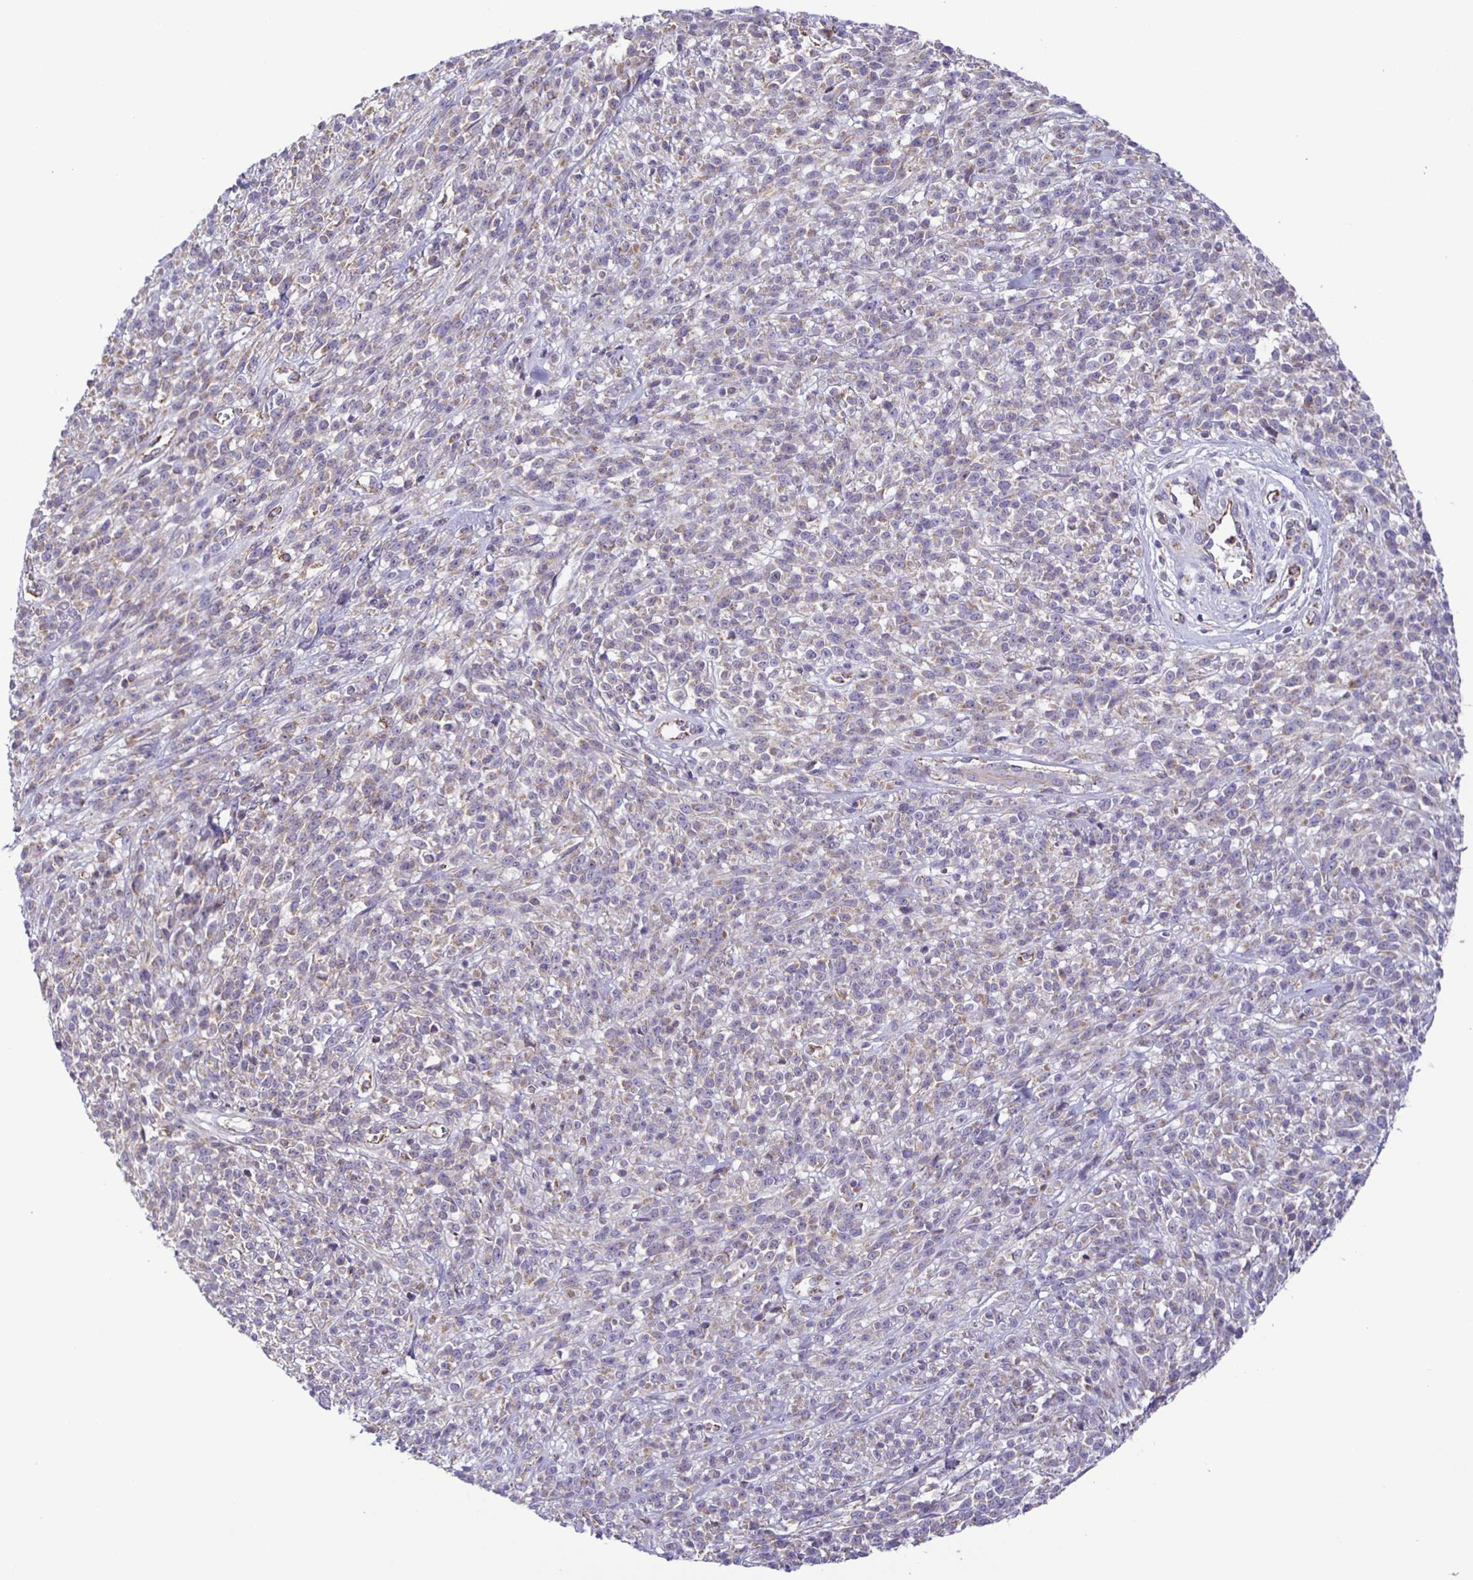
{"staining": {"intensity": "negative", "quantity": "none", "location": "none"}, "tissue": "melanoma", "cell_type": "Tumor cells", "image_type": "cancer", "snomed": [{"axis": "morphology", "description": "Malignant melanoma, NOS"}, {"axis": "topography", "description": "Skin"}, {"axis": "topography", "description": "Skin of trunk"}], "caption": "Image shows no significant protein expression in tumor cells of malignant melanoma.", "gene": "JMJD4", "patient": {"sex": "male", "age": 74}}